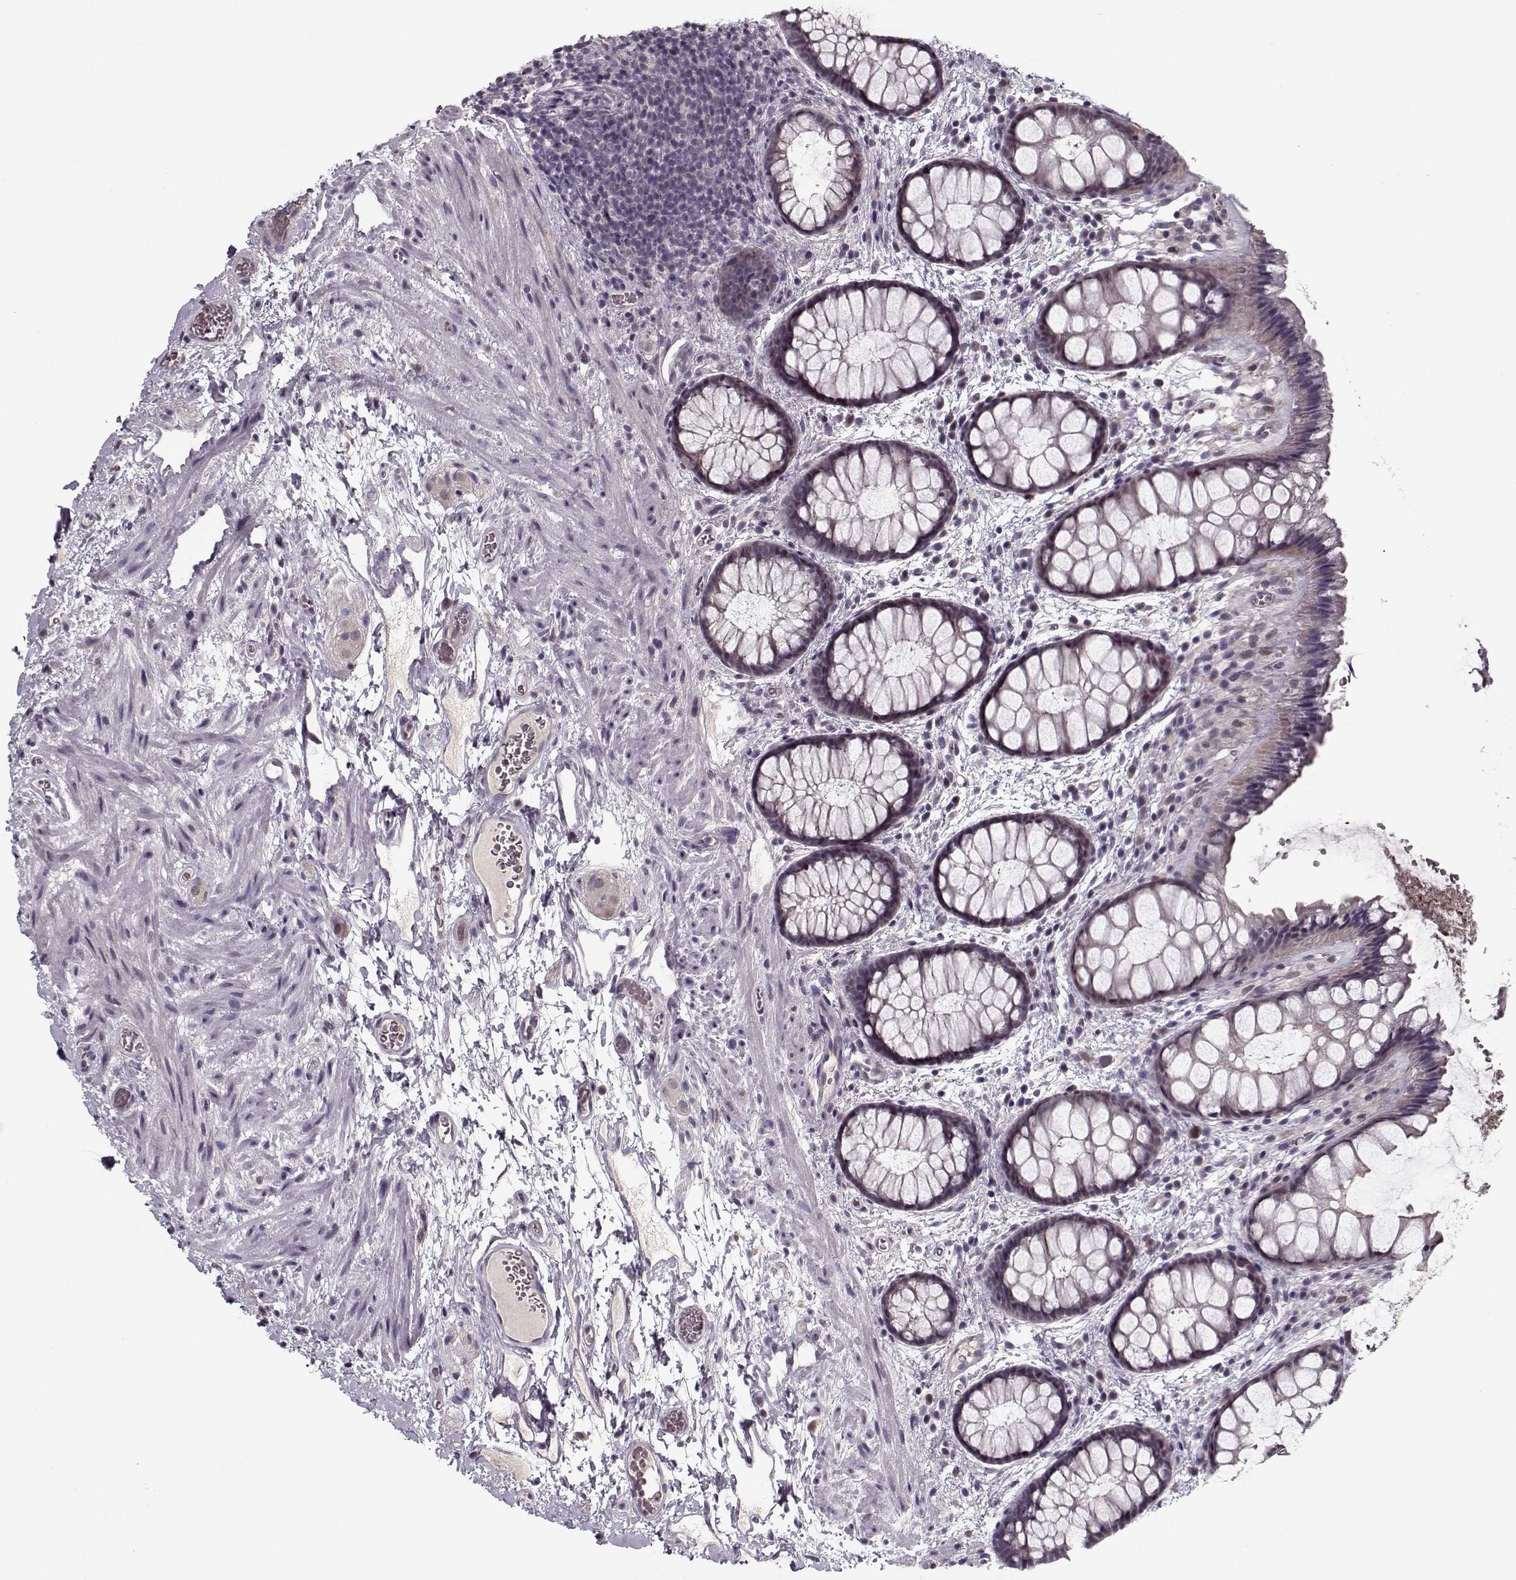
{"staining": {"intensity": "weak", "quantity": "<25%", "location": "cytoplasmic/membranous"}, "tissue": "rectum", "cell_type": "Glandular cells", "image_type": "normal", "snomed": [{"axis": "morphology", "description": "Normal tissue, NOS"}, {"axis": "topography", "description": "Rectum"}], "caption": "Photomicrograph shows no significant protein staining in glandular cells of unremarkable rectum. (Stains: DAB (3,3'-diaminobenzidine) IHC with hematoxylin counter stain, Microscopy: brightfield microscopy at high magnification).", "gene": "DNAI3", "patient": {"sex": "female", "age": 62}}